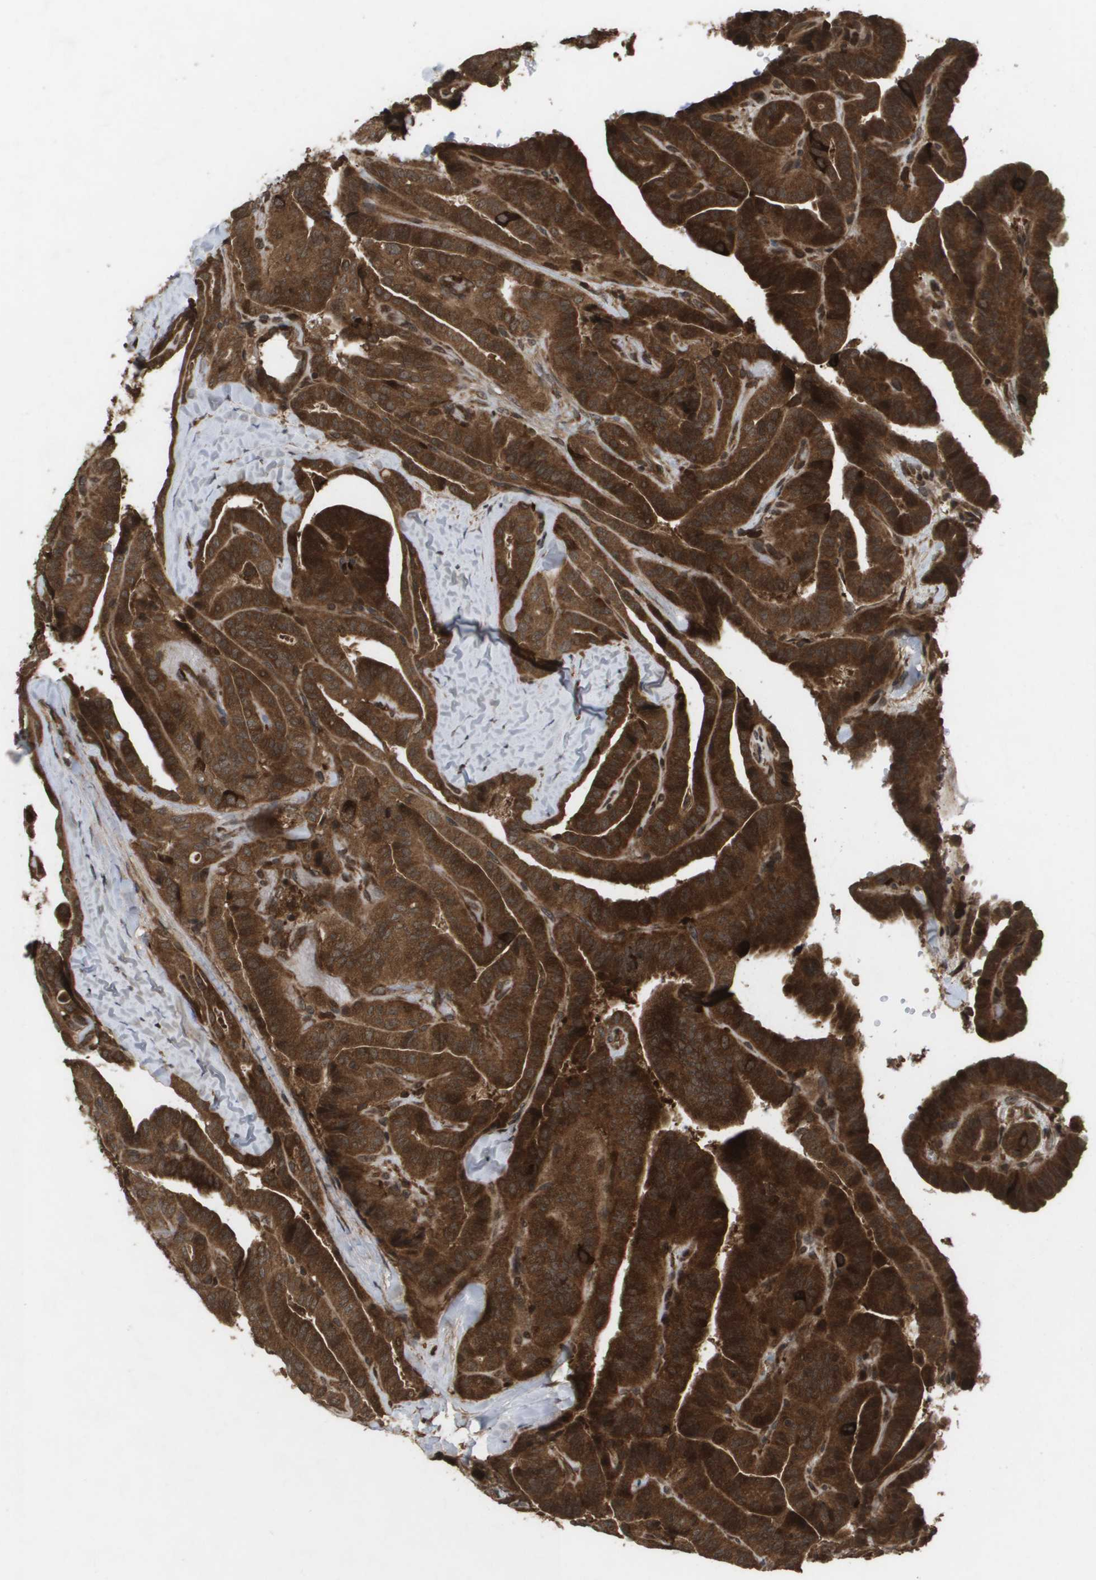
{"staining": {"intensity": "strong", "quantity": ">75%", "location": "cytoplasmic/membranous"}, "tissue": "thyroid cancer", "cell_type": "Tumor cells", "image_type": "cancer", "snomed": [{"axis": "morphology", "description": "Papillary adenocarcinoma, NOS"}, {"axis": "topography", "description": "Thyroid gland"}], "caption": "An IHC photomicrograph of tumor tissue is shown. Protein staining in brown labels strong cytoplasmic/membranous positivity in thyroid cancer within tumor cells.", "gene": "KIF11", "patient": {"sex": "male", "age": 77}}